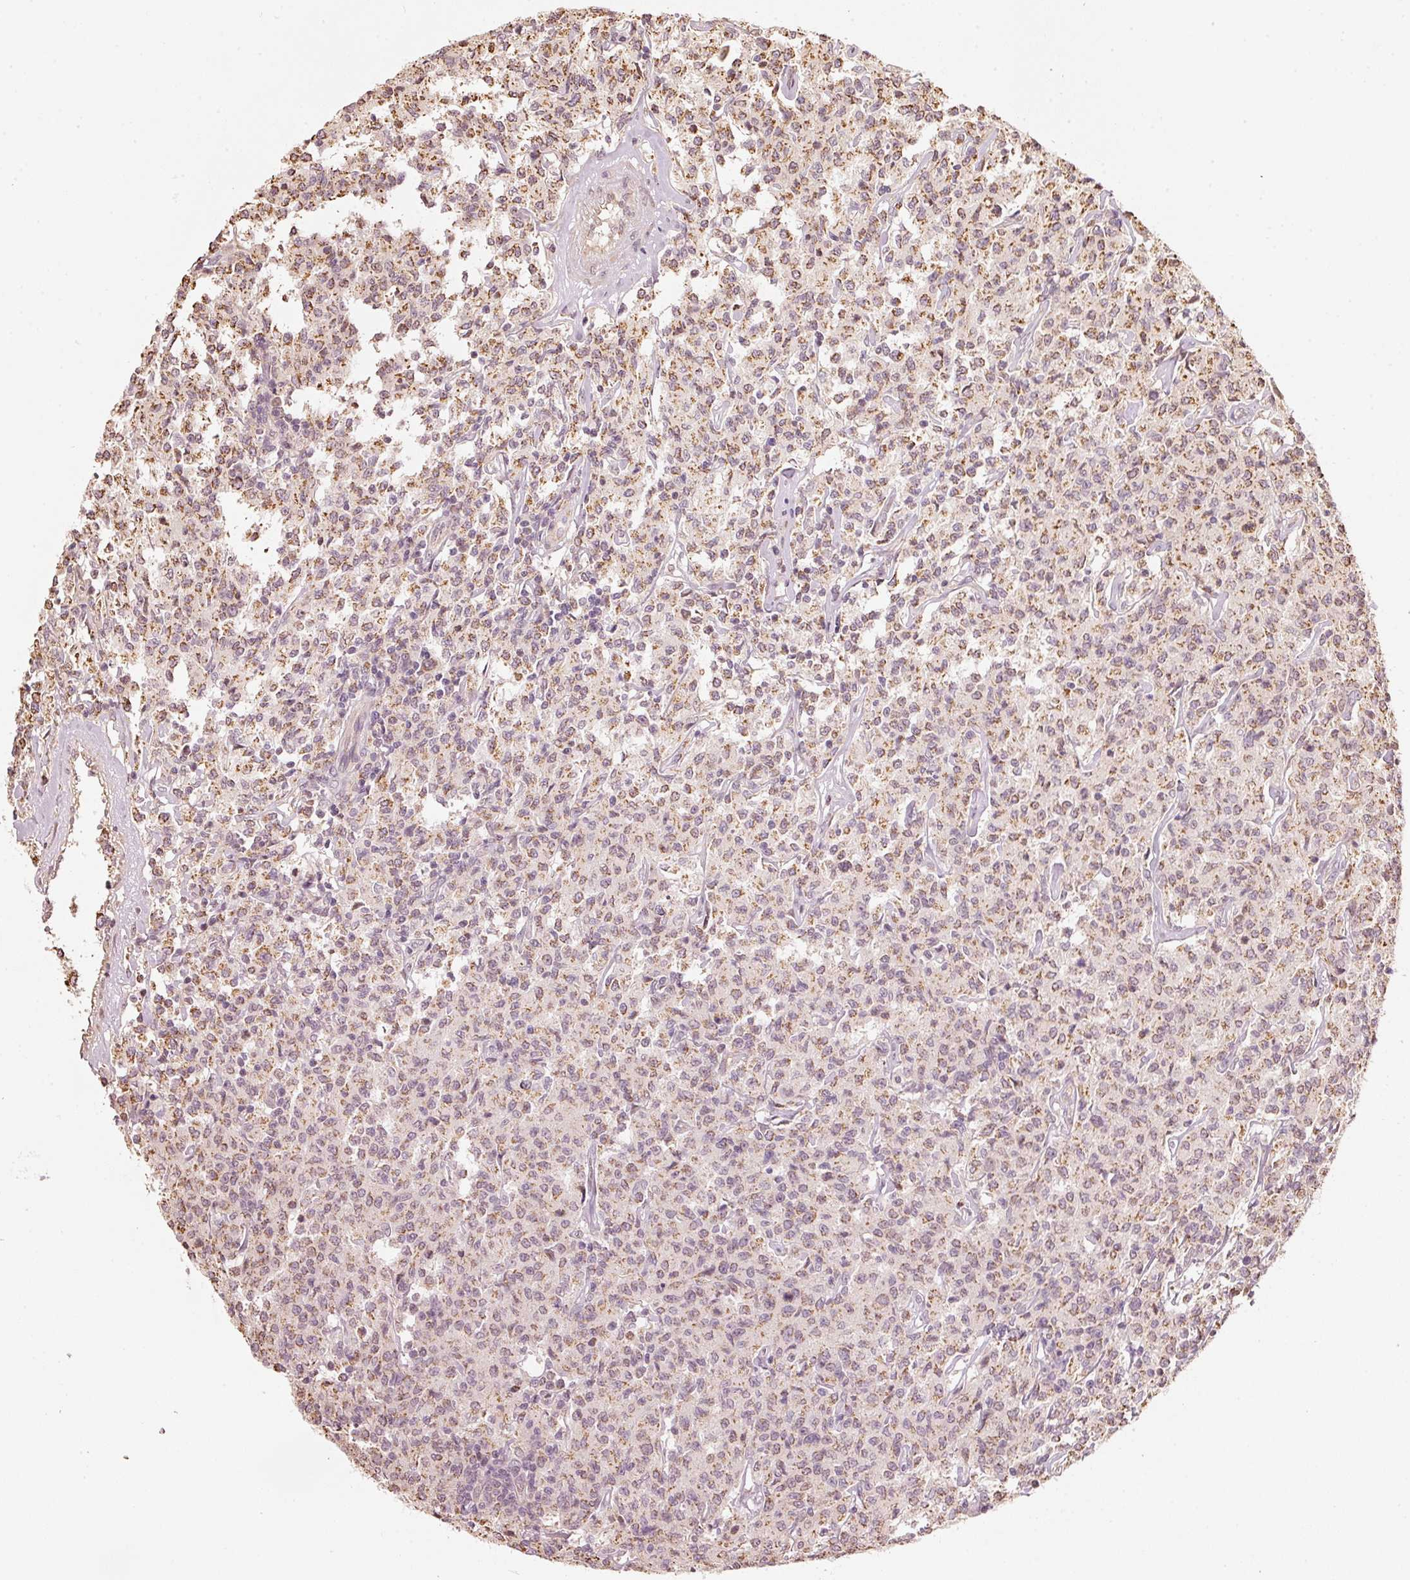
{"staining": {"intensity": "moderate", "quantity": ">75%", "location": "cytoplasmic/membranous"}, "tissue": "lymphoma", "cell_type": "Tumor cells", "image_type": "cancer", "snomed": [{"axis": "morphology", "description": "Malignant lymphoma, non-Hodgkin's type, Low grade"}, {"axis": "topography", "description": "Small intestine"}], "caption": "Tumor cells display medium levels of moderate cytoplasmic/membranous positivity in about >75% of cells in human lymphoma.", "gene": "RAB35", "patient": {"sex": "female", "age": 59}}